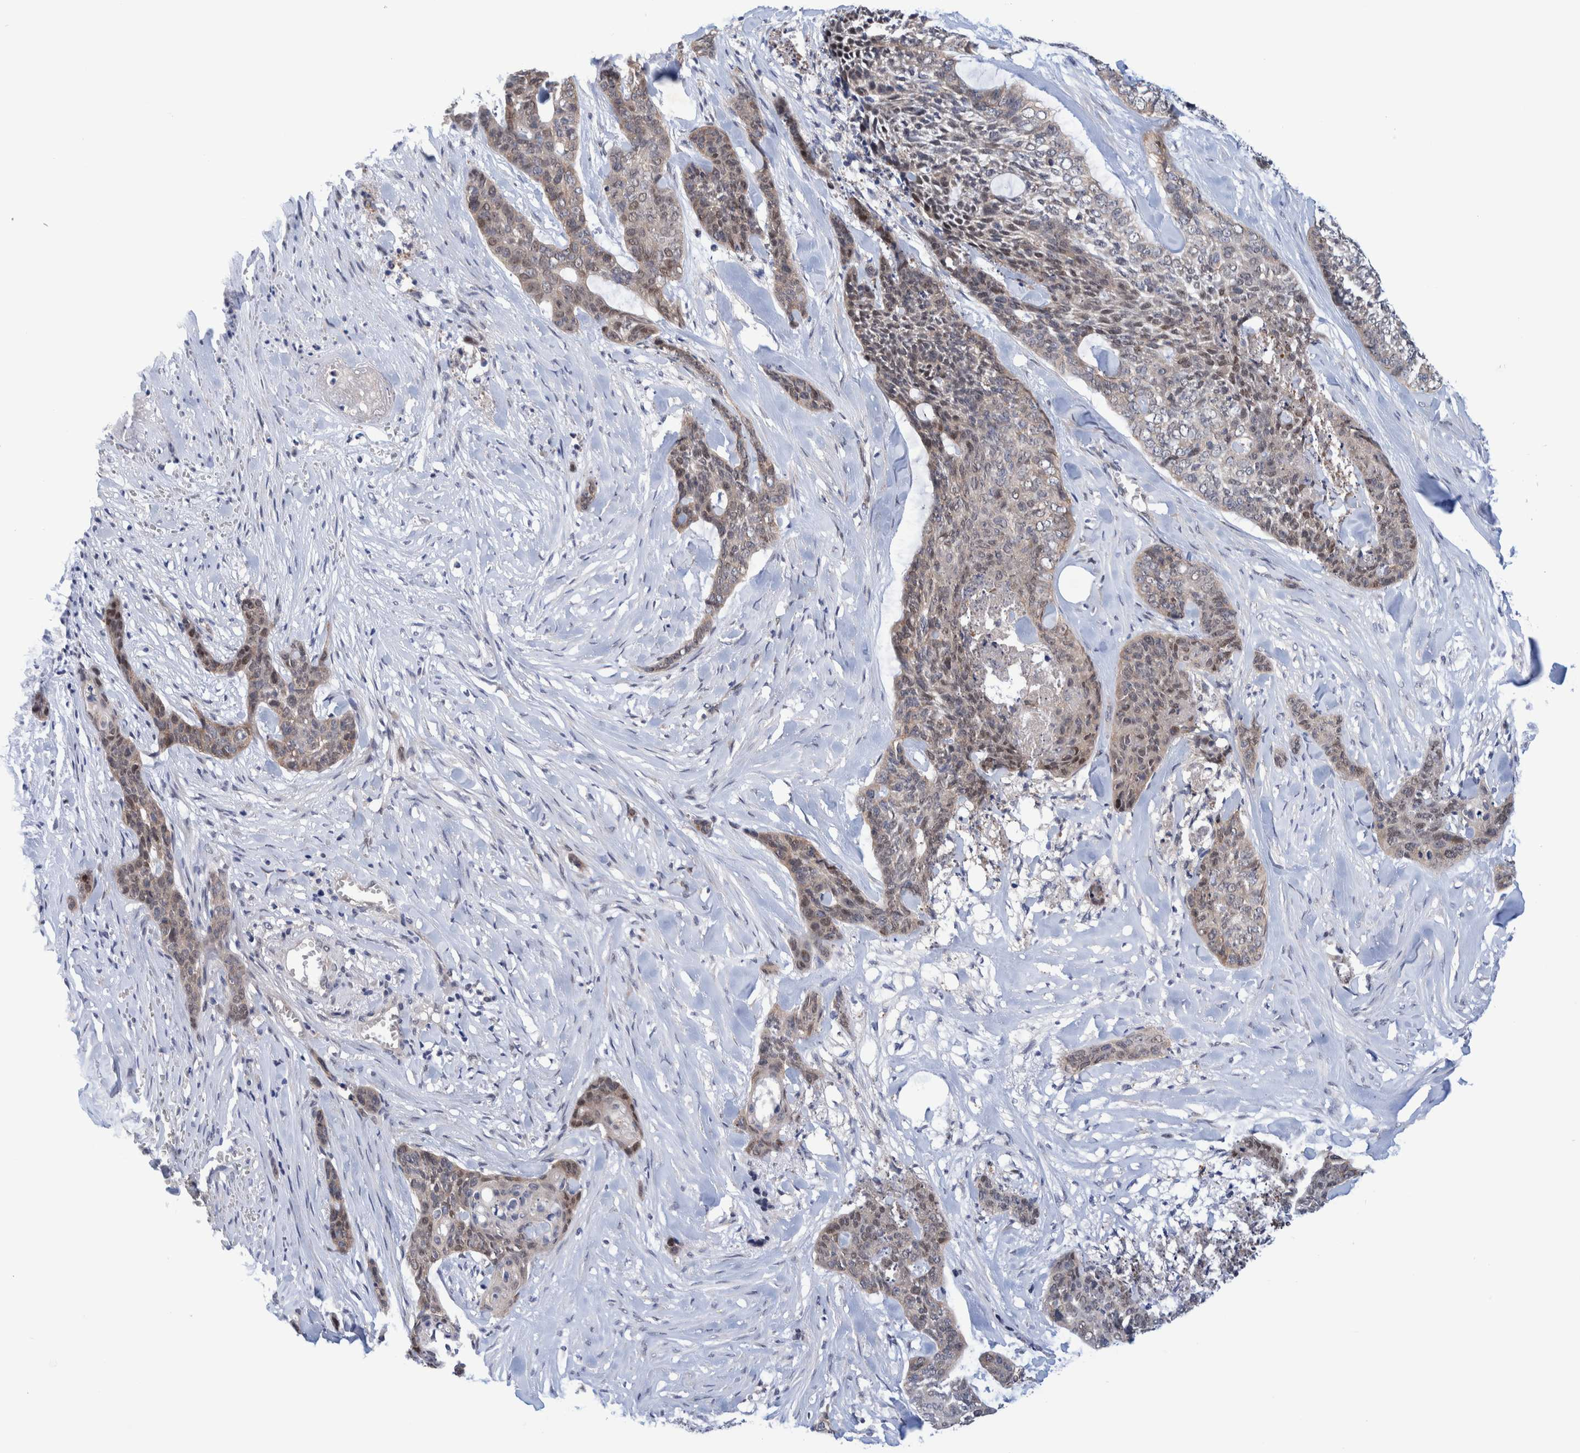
{"staining": {"intensity": "weak", "quantity": "<25%", "location": "cytoplasmic/membranous,nuclear"}, "tissue": "skin cancer", "cell_type": "Tumor cells", "image_type": "cancer", "snomed": [{"axis": "morphology", "description": "Basal cell carcinoma"}, {"axis": "topography", "description": "Skin"}], "caption": "There is no significant positivity in tumor cells of skin cancer (basal cell carcinoma).", "gene": "PFAS", "patient": {"sex": "female", "age": 64}}